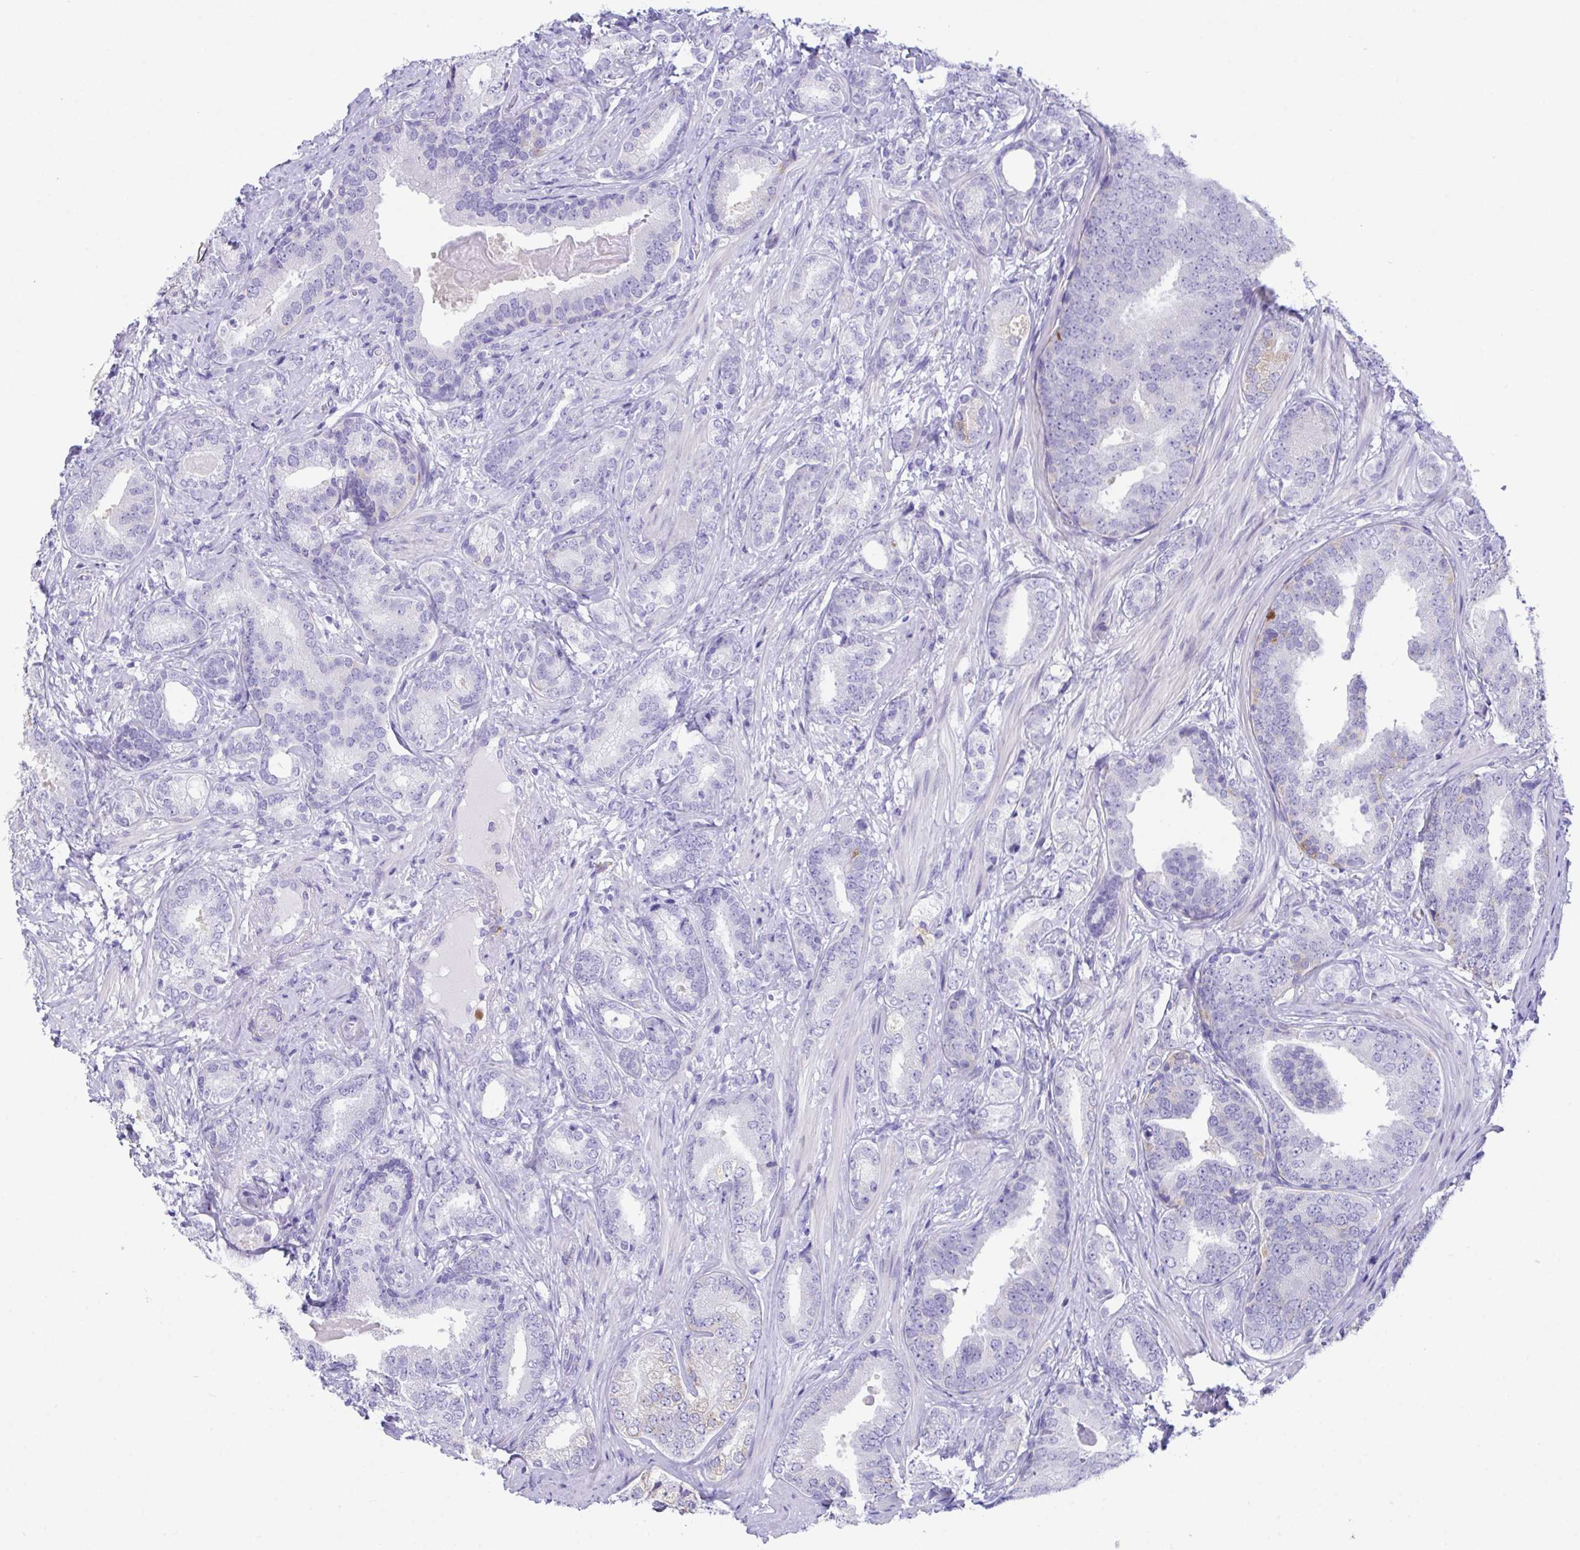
{"staining": {"intensity": "negative", "quantity": "none", "location": "none"}, "tissue": "prostate cancer", "cell_type": "Tumor cells", "image_type": "cancer", "snomed": [{"axis": "morphology", "description": "Adenocarcinoma, High grade"}, {"axis": "topography", "description": "Prostate"}], "caption": "Immunohistochemistry of human adenocarcinoma (high-grade) (prostate) shows no expression in tumor cells.", "gene": "TMEM106B", "patient": {"sex": "male", "age": 62}}